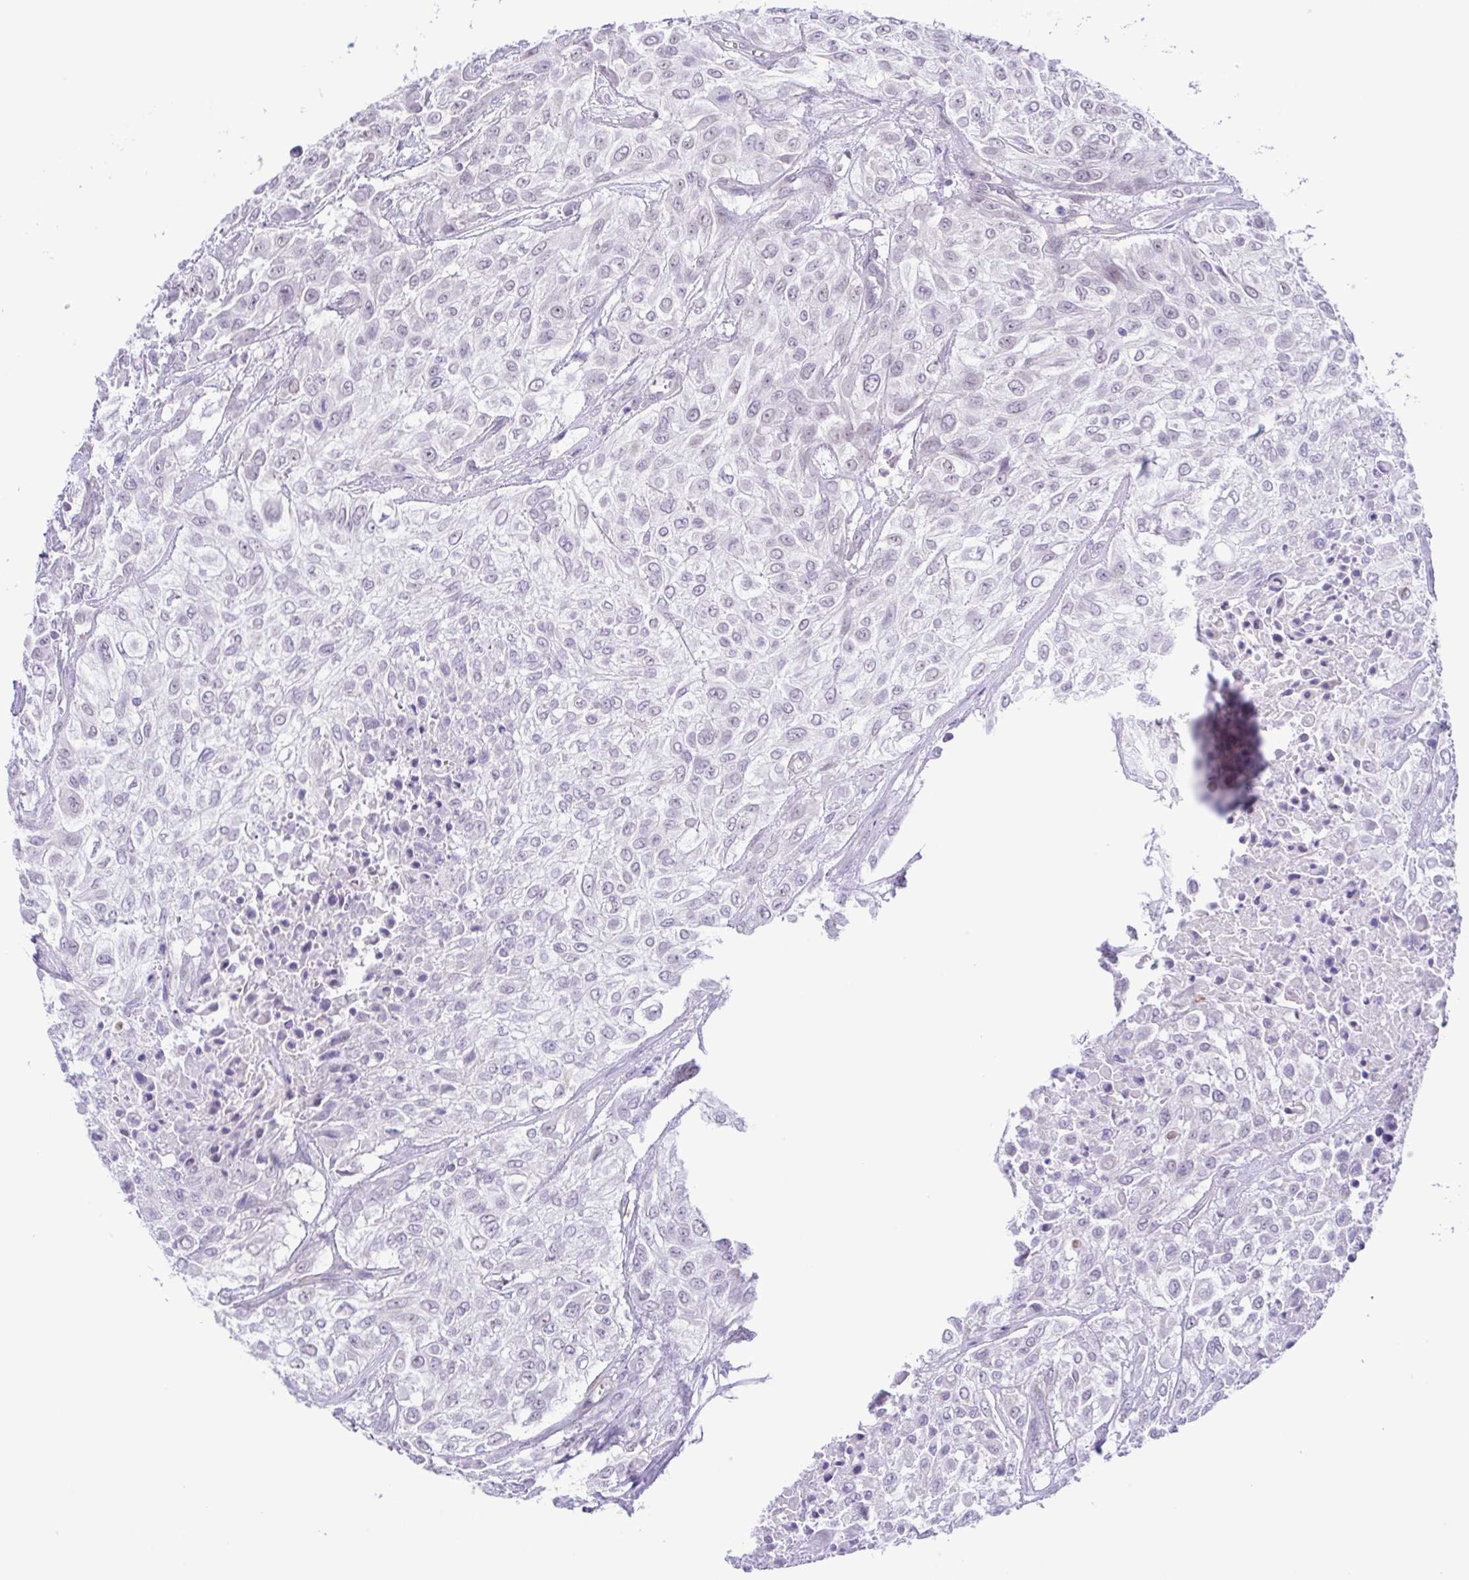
{"staining": {"intensity": "negative", "quantity": "none", "location": "none"}, "tissue": "urothelial cancer", "cell_type": "Tumor cells", "image_type": "cancer", "snomed": [{"axis": "morphology", "description": "Urothelial carcinoma, High grade"}, {"axis": "topography", "description": "Urinary bladder"}], "caption": "Urothelial cancer was stained to show a protein in brown. There is no significant positivity in tumor cells.", "gene": "DCLK2", "patient": {"sex": "male", "age": 57}}